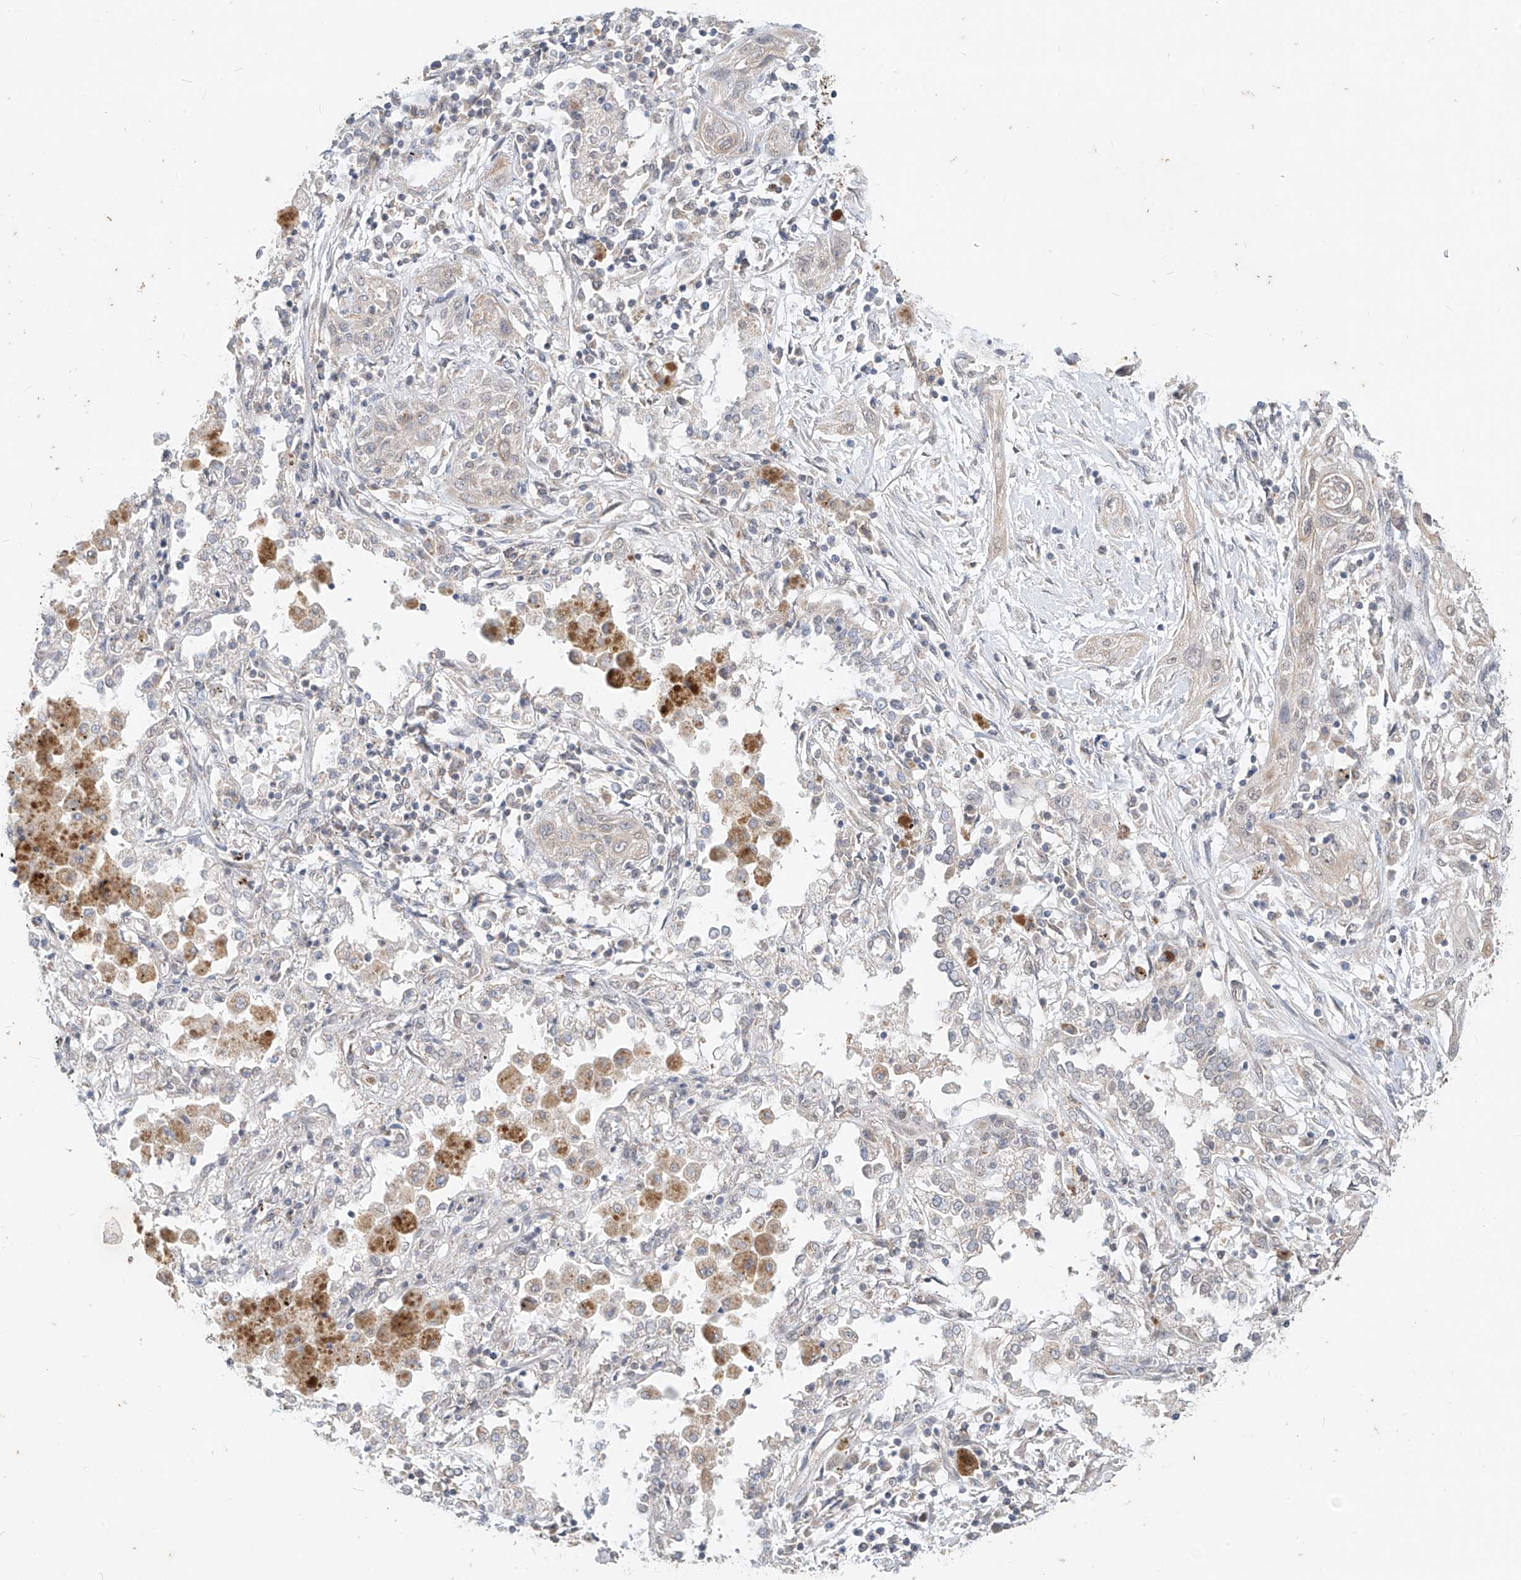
{"staining": {"intensity": "weak", "quantity": "<25%", "location": "cytoplasmic/membranous,nuclear"}, "tissue": "lung cancer", "cell_type": "Tumor cells", "image_type": "cancer", "snomed": [{"axis": "morphology", "description": "Squamous cell carcinoma, NOS"}, {"axis": "topography", "description": "Lung"}], "caption": "Immunohistochemical staining of human lung cancer (squamous cell carcinoma) exhibits no significant staining in tumor cells.", "gene": "MTUS2", "patient": {"sex": "female", "age": 47}}